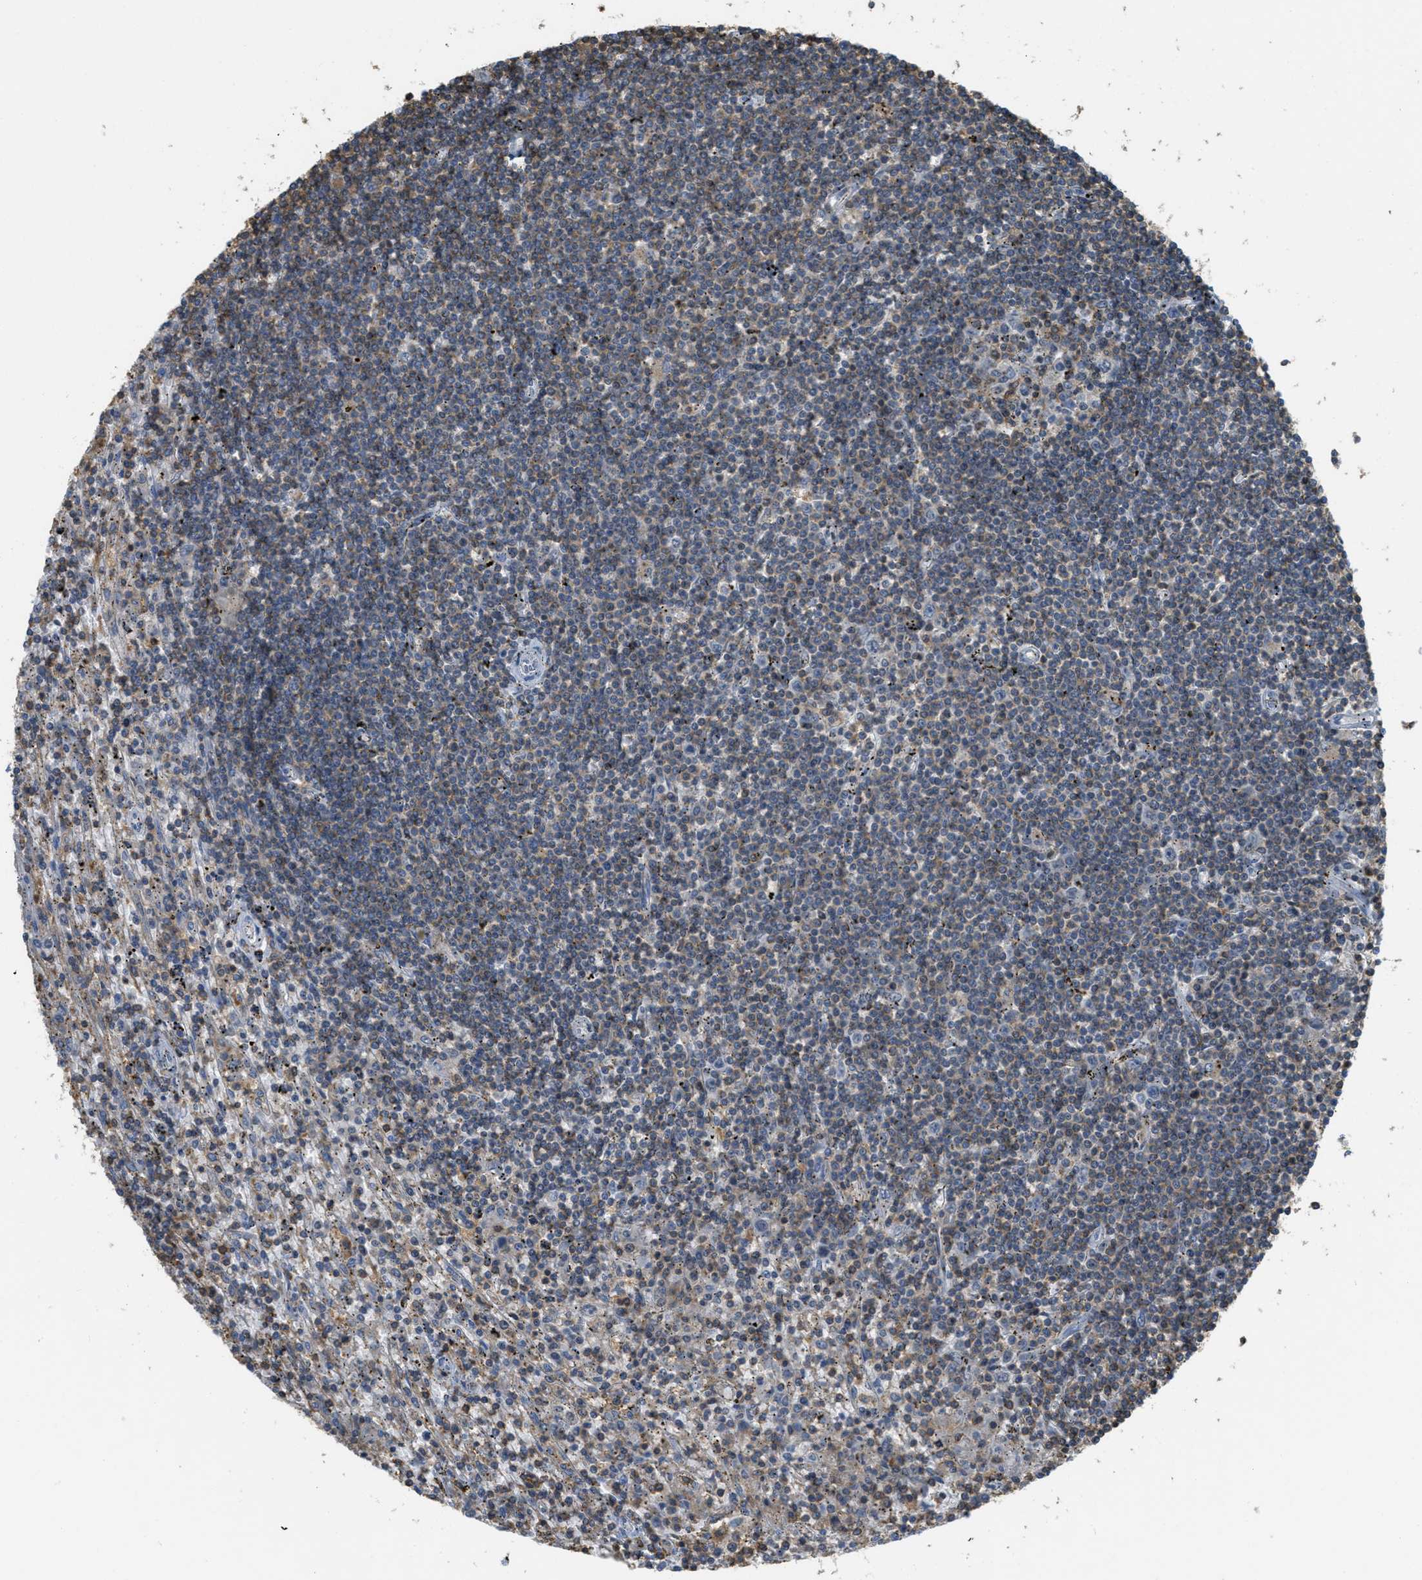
{"staining": {"intensity": "weak", "quantity": "<25%", "location": "cytoplasmic/membranous"}, "tissue": "lymphoma", "cell_type": "Tumor cells", "image_type": "cancer", "snomed": [{"axis": "morphology", "description": "Malignant lymphoma, non-Hodgkin's type, Low grade"}, {"axis": "topography", "description": "Spleen"}], "caption": "Tumor cells show no significant positivity in low-grade malignant lymphoma, non-Hodgkin's type.", "gene": "GRIK2", "patient": {"sex": "male", "age": 76}}